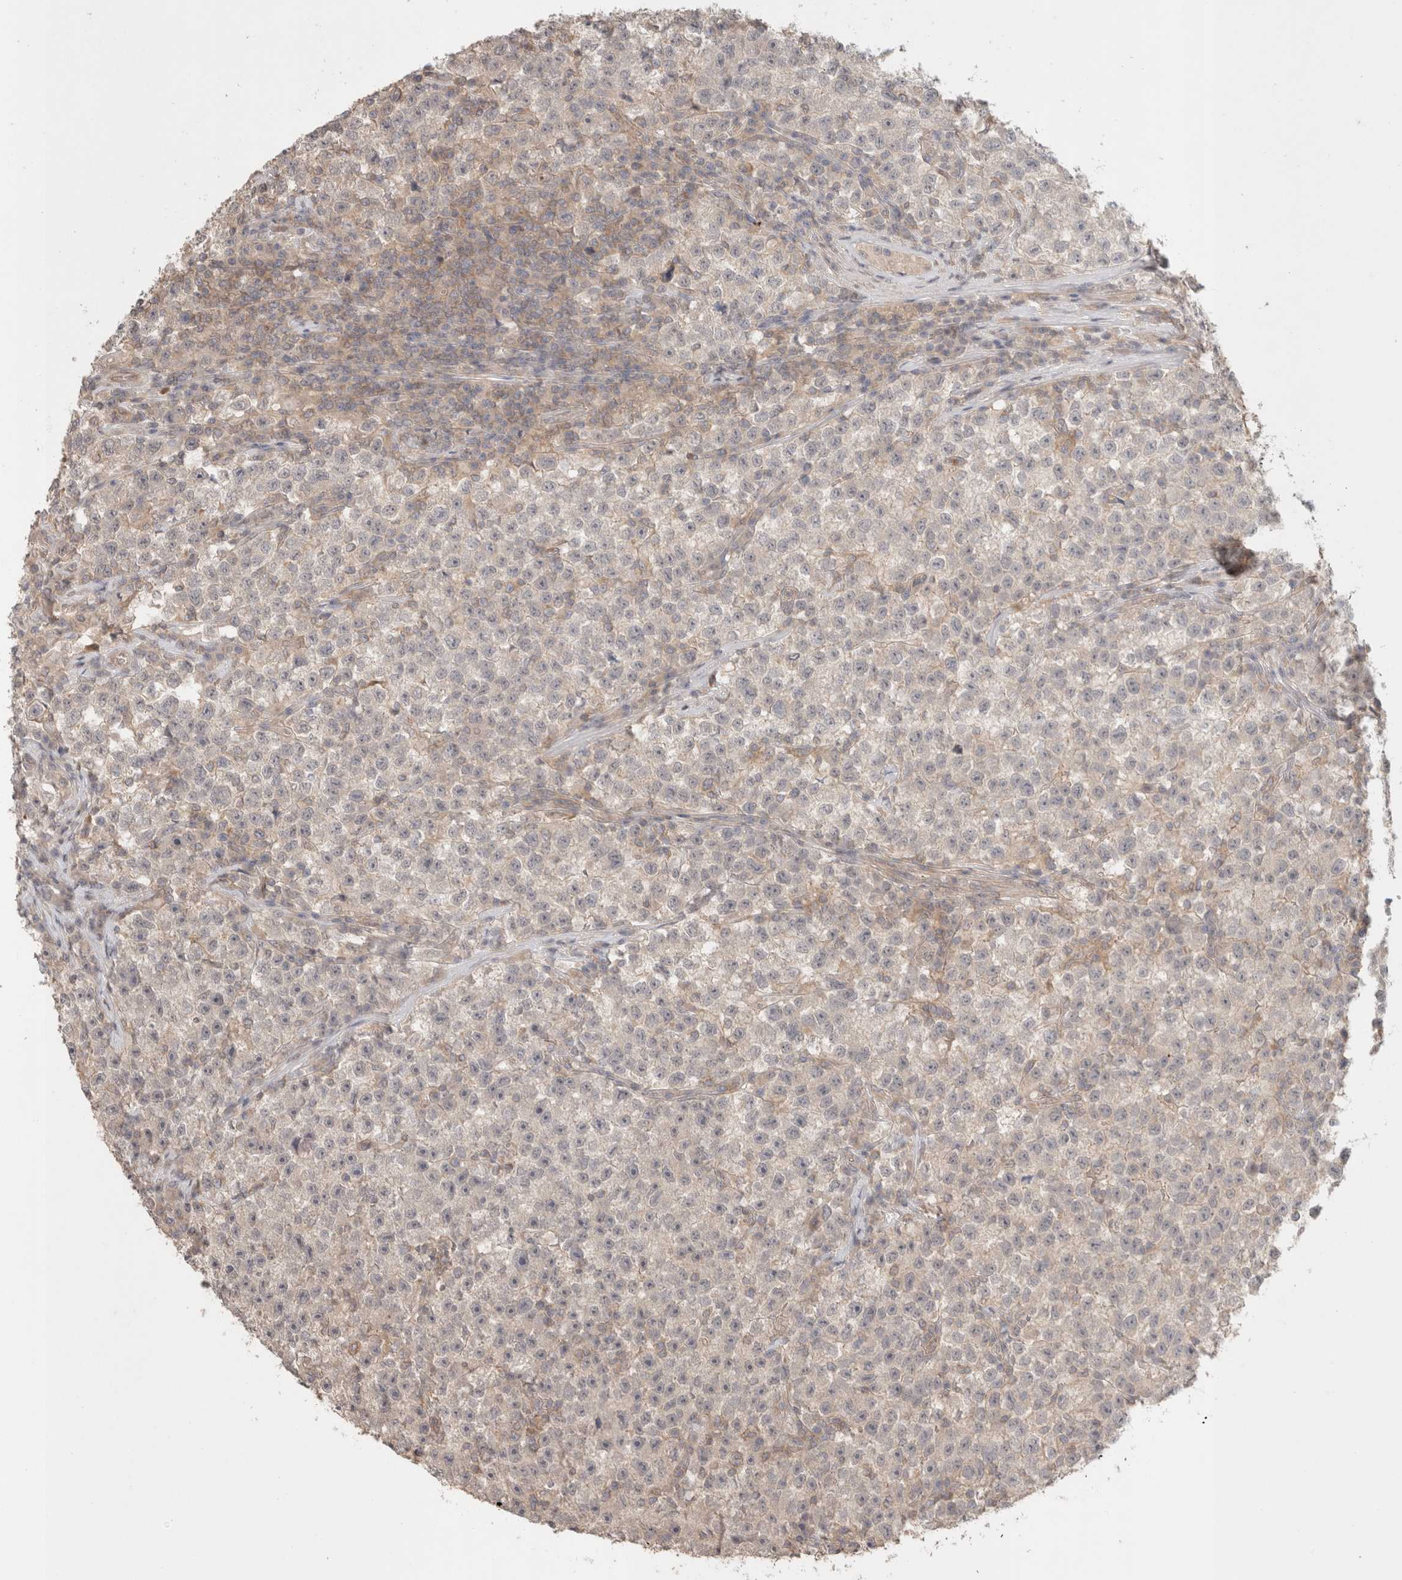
{"staining": {"intensity": "weak", "quantity": "25%-75%", "location": "cytoplasmic/membranous"}, "tissue": "testis cancer", "cell_type": "Tumor cells", "image_type": "cancer", "snomed": [{"axis": "morphology", "description": "Seminoma, NOS"}, {"axis": "topography", "description": "Testis"}], "caption": "Immunohistochemical staining of human testis cancer exhibits low levels of weak cytoplasmic/membranous protein expression in about 25%-75% of tumor cells.", "gene": "HSPG2", "patient": {"sex": "male", "age": 22}}